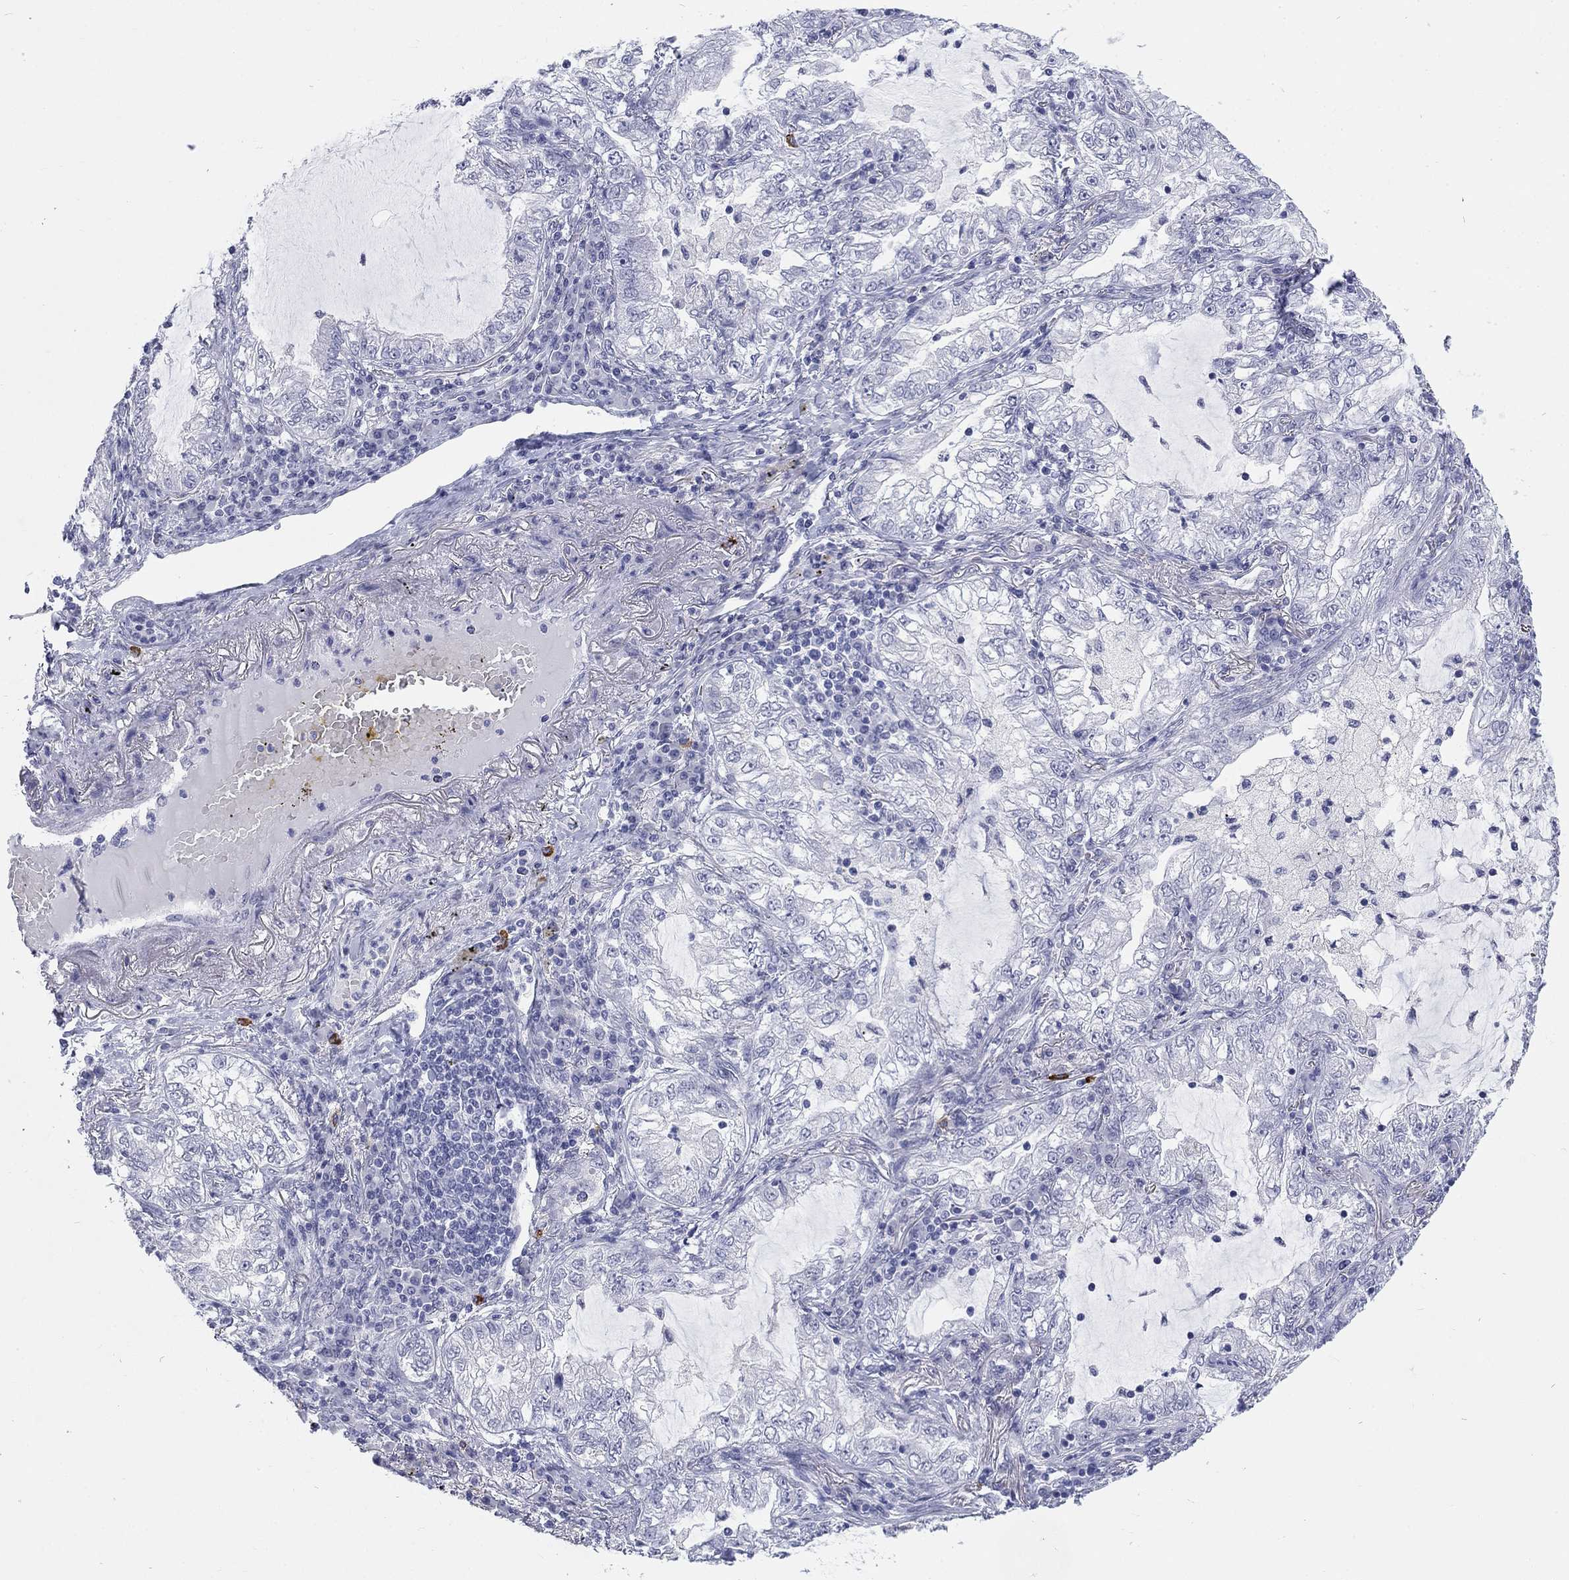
{"staining": {"intensity": "negative", "quantity": "none", "location": "none"}, "tissue": "lung cancer", "cell_type": "Tumor cells", "image_type": "cancer", "snomed": [{"axis": "morphology", "description": "Adenocarcinoma, NOS"}, {"axis": "topography", "description": "Lung"}], "caption": "The image shows no significant staining in tumor cells of adenocarcinoma (lung). Brightfield microscopy of immunohistochemistry stained with DAB (brown) and hematoxylin (blue), captured at high magnification.", "gene": "ECEL1", "patient": {"sex": "female", "age": 73}}